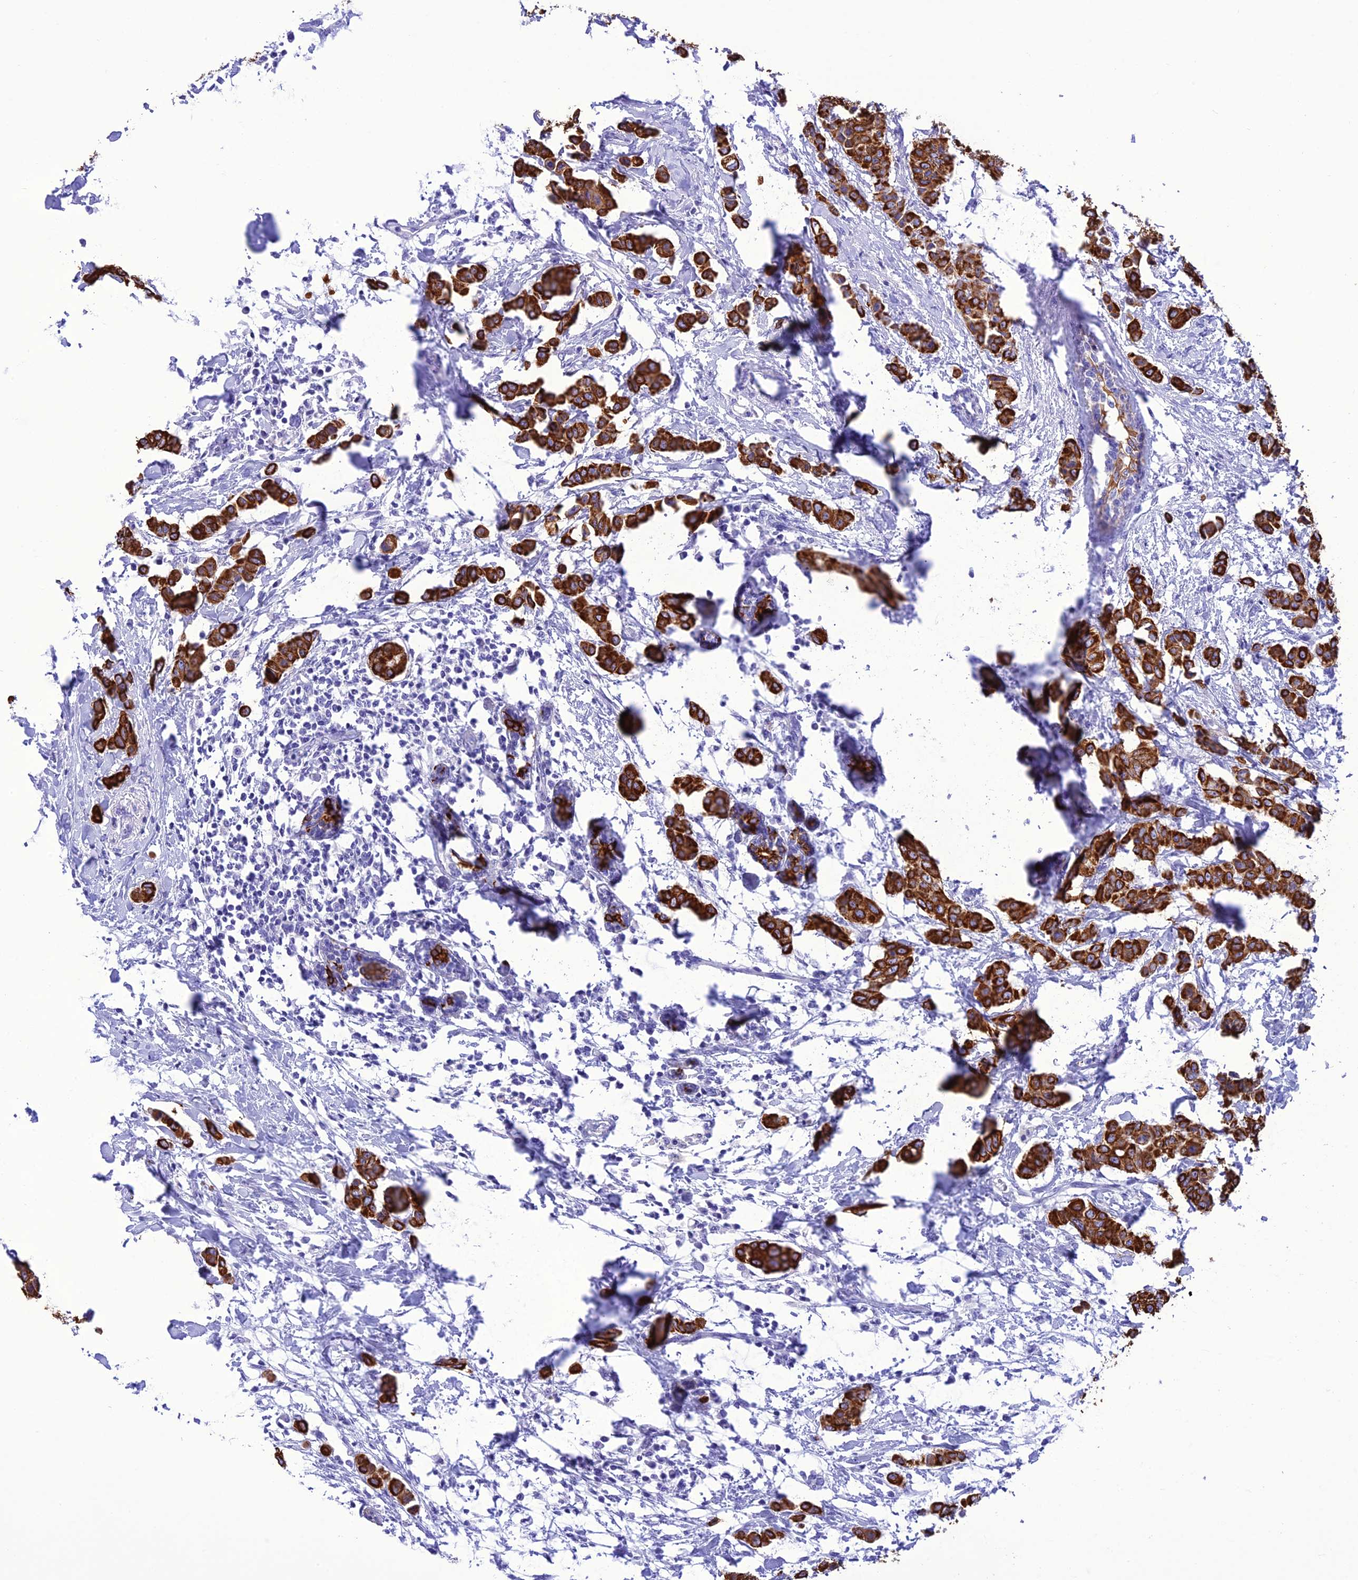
{"staining": {"intensity": "strong", "quantity": ">75%", "location": "cytoplasmic/membranous"}, "tissue": "breast cancer", "cell_type": "Tumor cells", "image_type": "cancer", "snomed": [{"axis": "morphology", "description": "Duct carcinoma"}, {"axis": "topography", "description": "Breast"}], "caption": "Tumor cells demonstrate high levels of strong cytoplasmic/membranous expression in about >75% of cells in breast cancer.", "gene": "VPS52", "patient": {"sex": "female", "age": 40}}